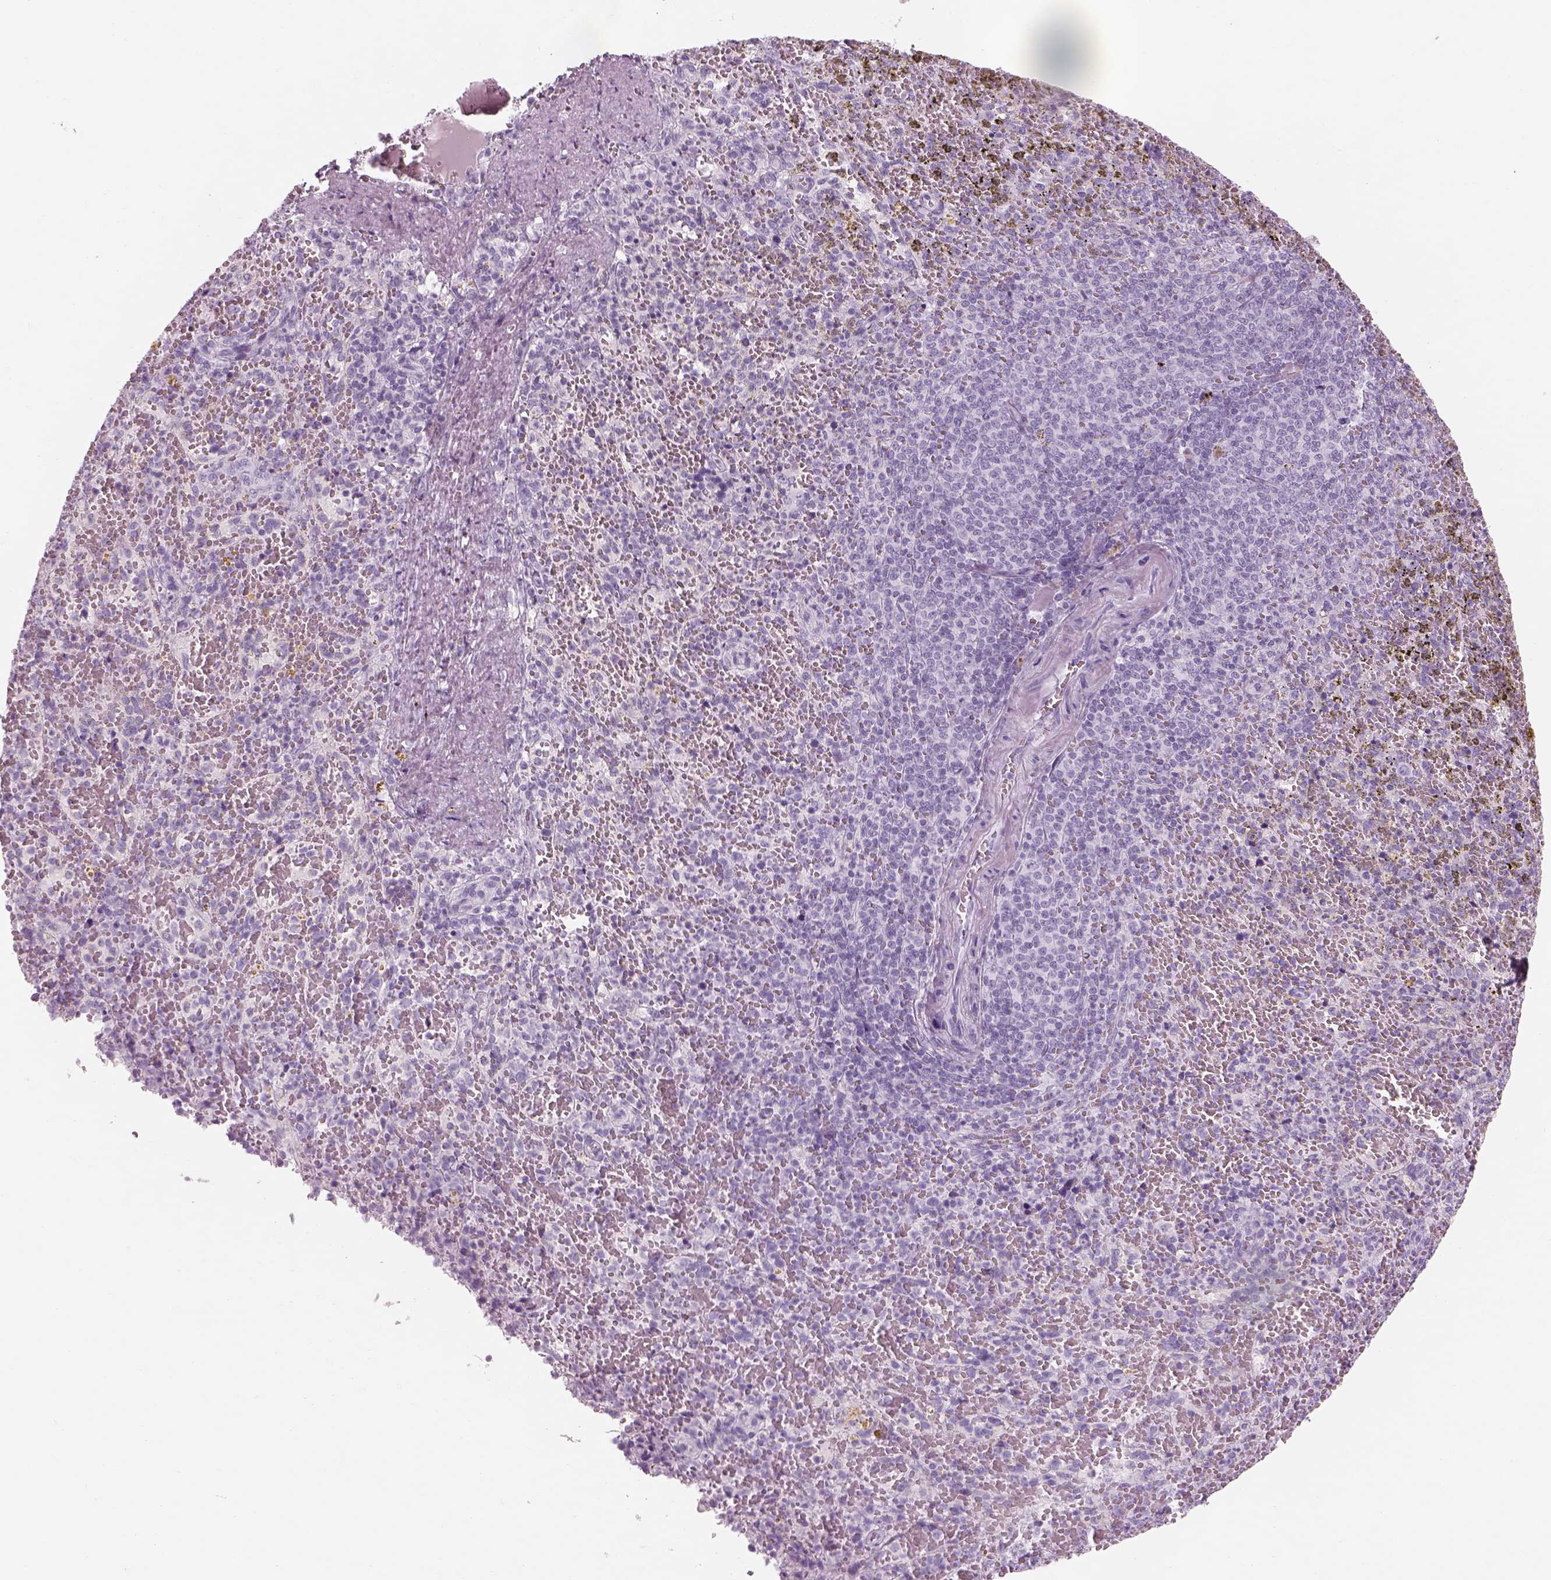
{"staining": {"intensity": "negative", "quantity": "none", "location": "none"}, "tissue": "spleen", "cell_type": "Cells in red pulp", "image_type": "normal", "snomed": [{"axis": "morphology", "description": "Normal tissue, NOS"}, {"axis": "topography", "description": "Spleen"}], "caption": "IHC image of benign human spleen stained for a protein (brown), which shows no positivity in cells in red pulp.", "gene": "SAG", "patient": {"sex": "female", "age": 50}}